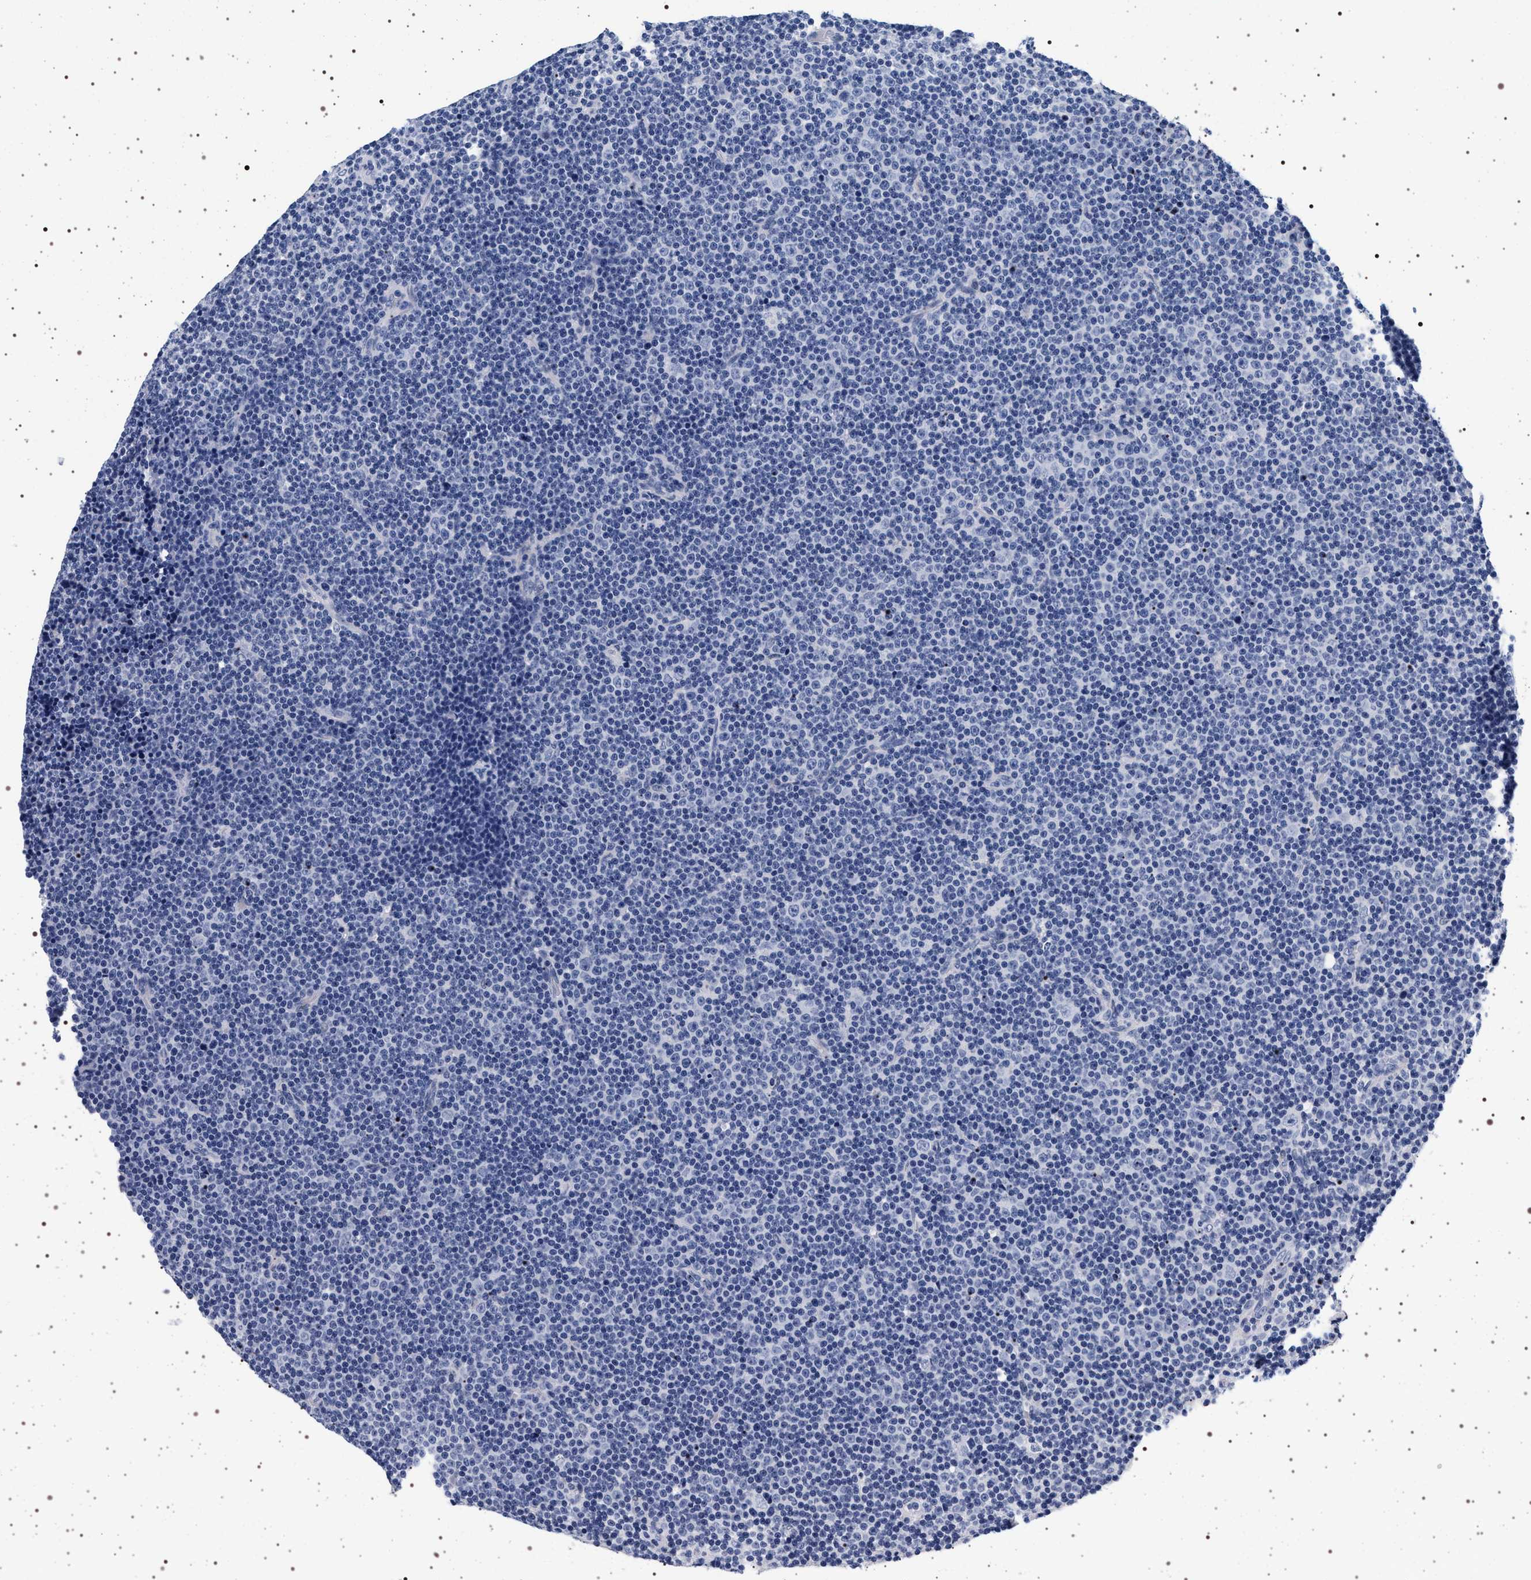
{"staining": {"intensity": "negative", "quantity": "none", "location": "none"}, "tissue": "lymphoma", "cell_type": "Tumor cells", "image_type": "cancer", "snomed": [{"axis": "morphology", "description": "Malignant lymphoma, non-Hodgkin's type, Low grade"}, {"axis": "topography", "description": "Lymph node"}], "caption": "Tumor cells are negative for protein expression in human malignant lymphoma, non-Hodgkin's type (low-grade).", "gene": "MAPK10", "patient": {"sex": "female", "age": 67}}